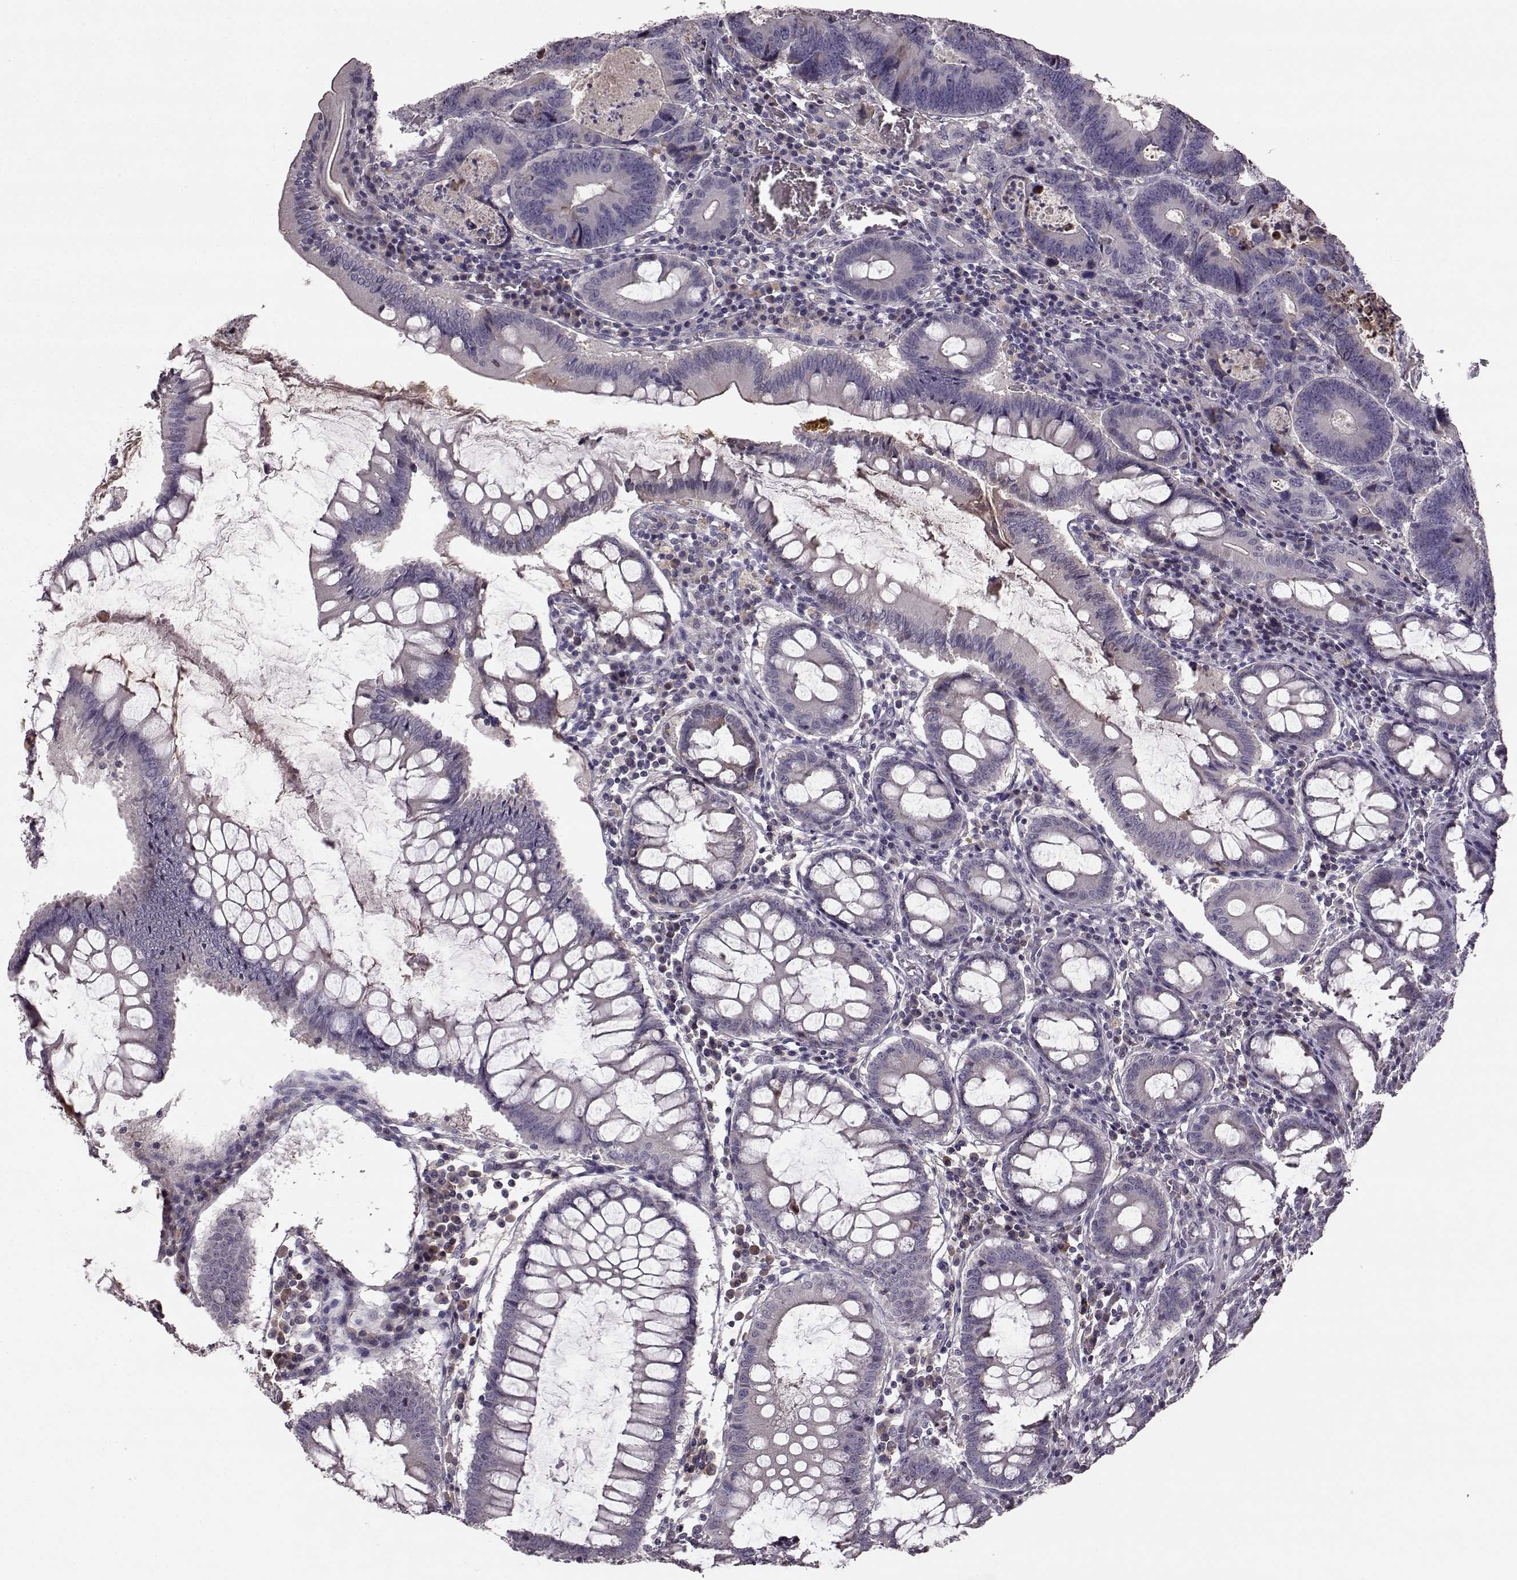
{"staining": {"intensity": "negative", "quantity": "none", "location": "none"}, "tissue": "colorectal cancer", "cell_type": "Tumor cells", "image_type": "cancer", "snomed": [{"axis": "morphology", "description": "Adenocarcinoma, NOS"}, {"axis": "topography", "description": "Colon"}], "caption": "The histopathology image displays no staining of tumor cells in adenocarcinoma (colorectal).", "gene": "YJEFN3", "patient": {"sex": "female", "age": 82}}